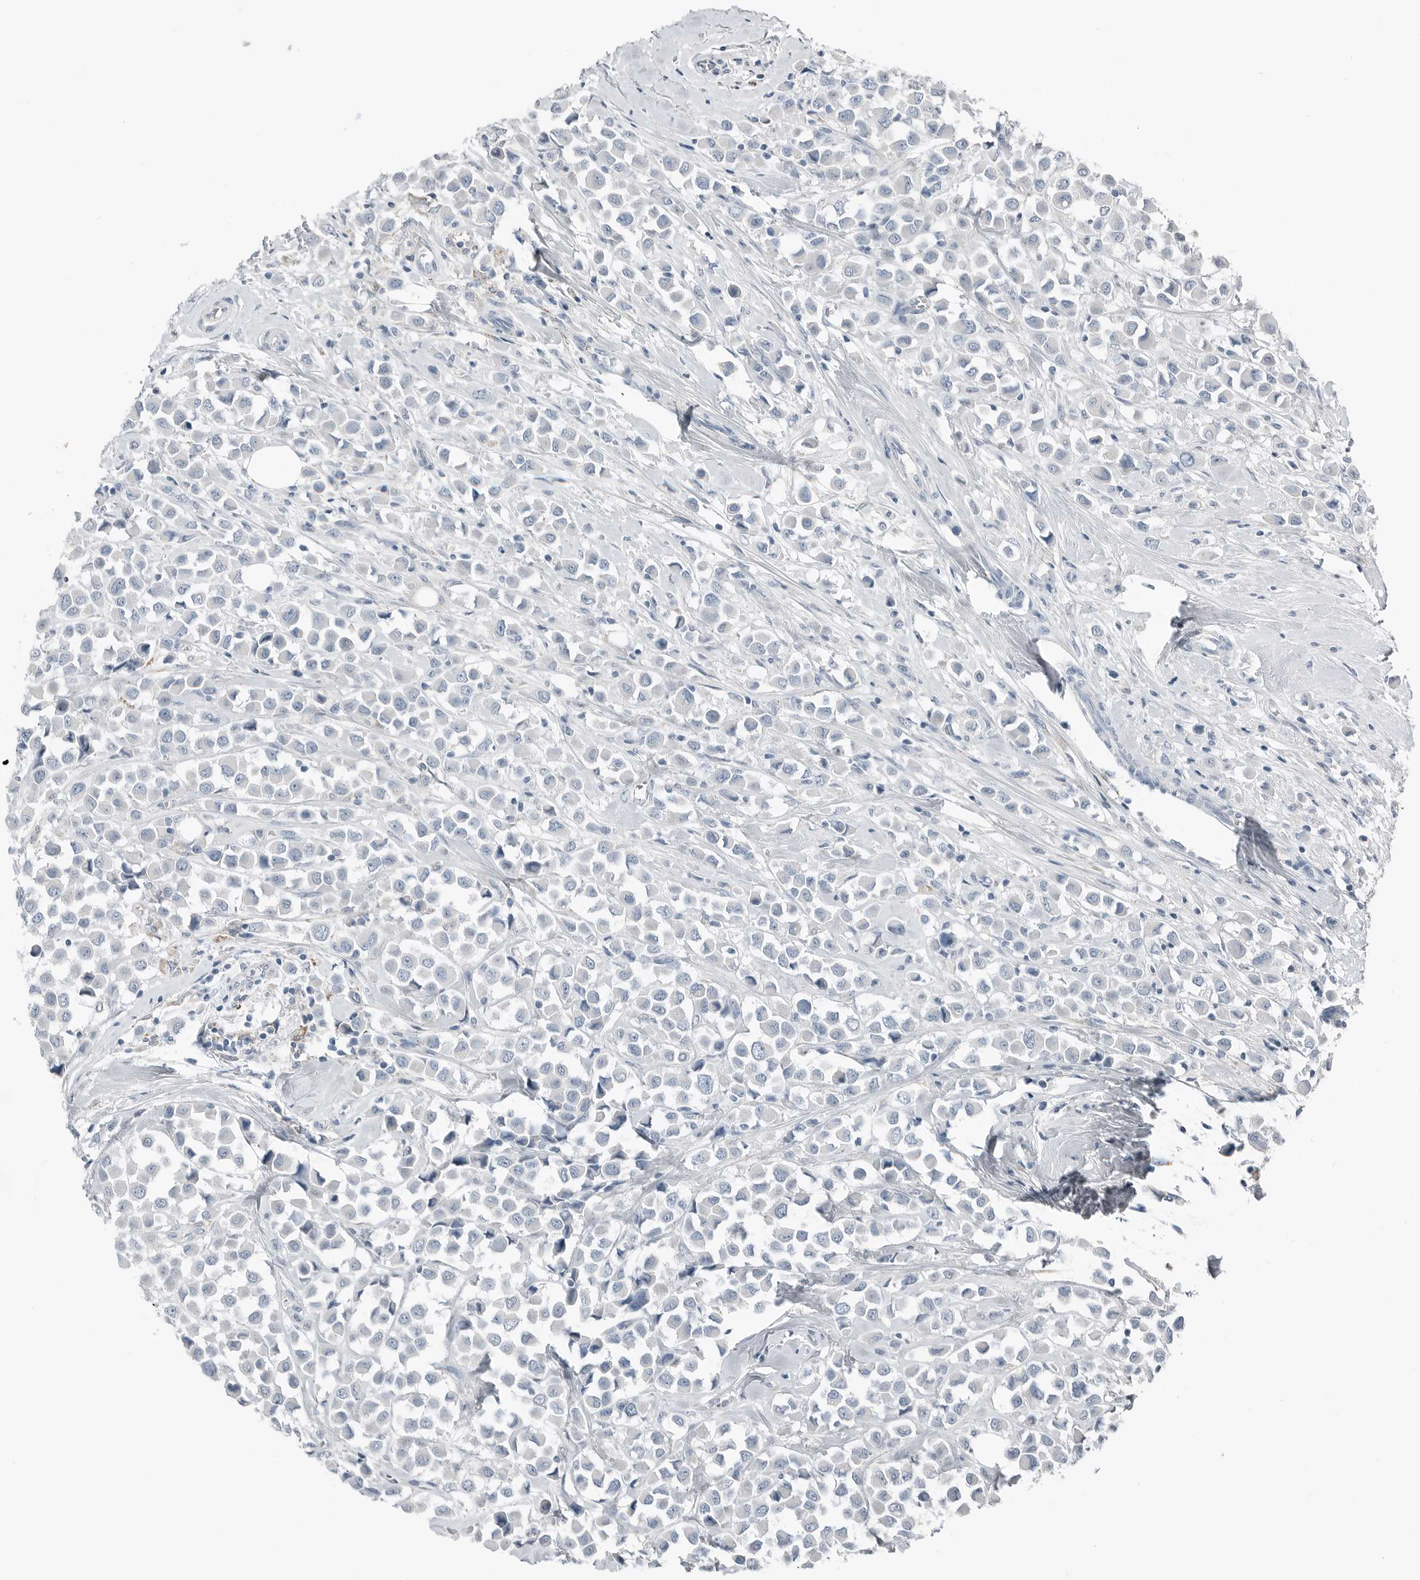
{"staining": {"intensity": "negative", "quantity": "none", "location": "none"}, "tissue": "breast cancer", "cell_type": "Tumor cells", "image_type": "cancer", "snomed": [{"axis": "morphology", "description": "Duct carcinoma"}, {"axis": "topography", "description": "Breast"}], "caption": "Immunohistochemical staining of breast cancer displays no significant expression in tumor cells.", "gene": "SERPINB7", "patient": {"sex": "female", "age": 61}}